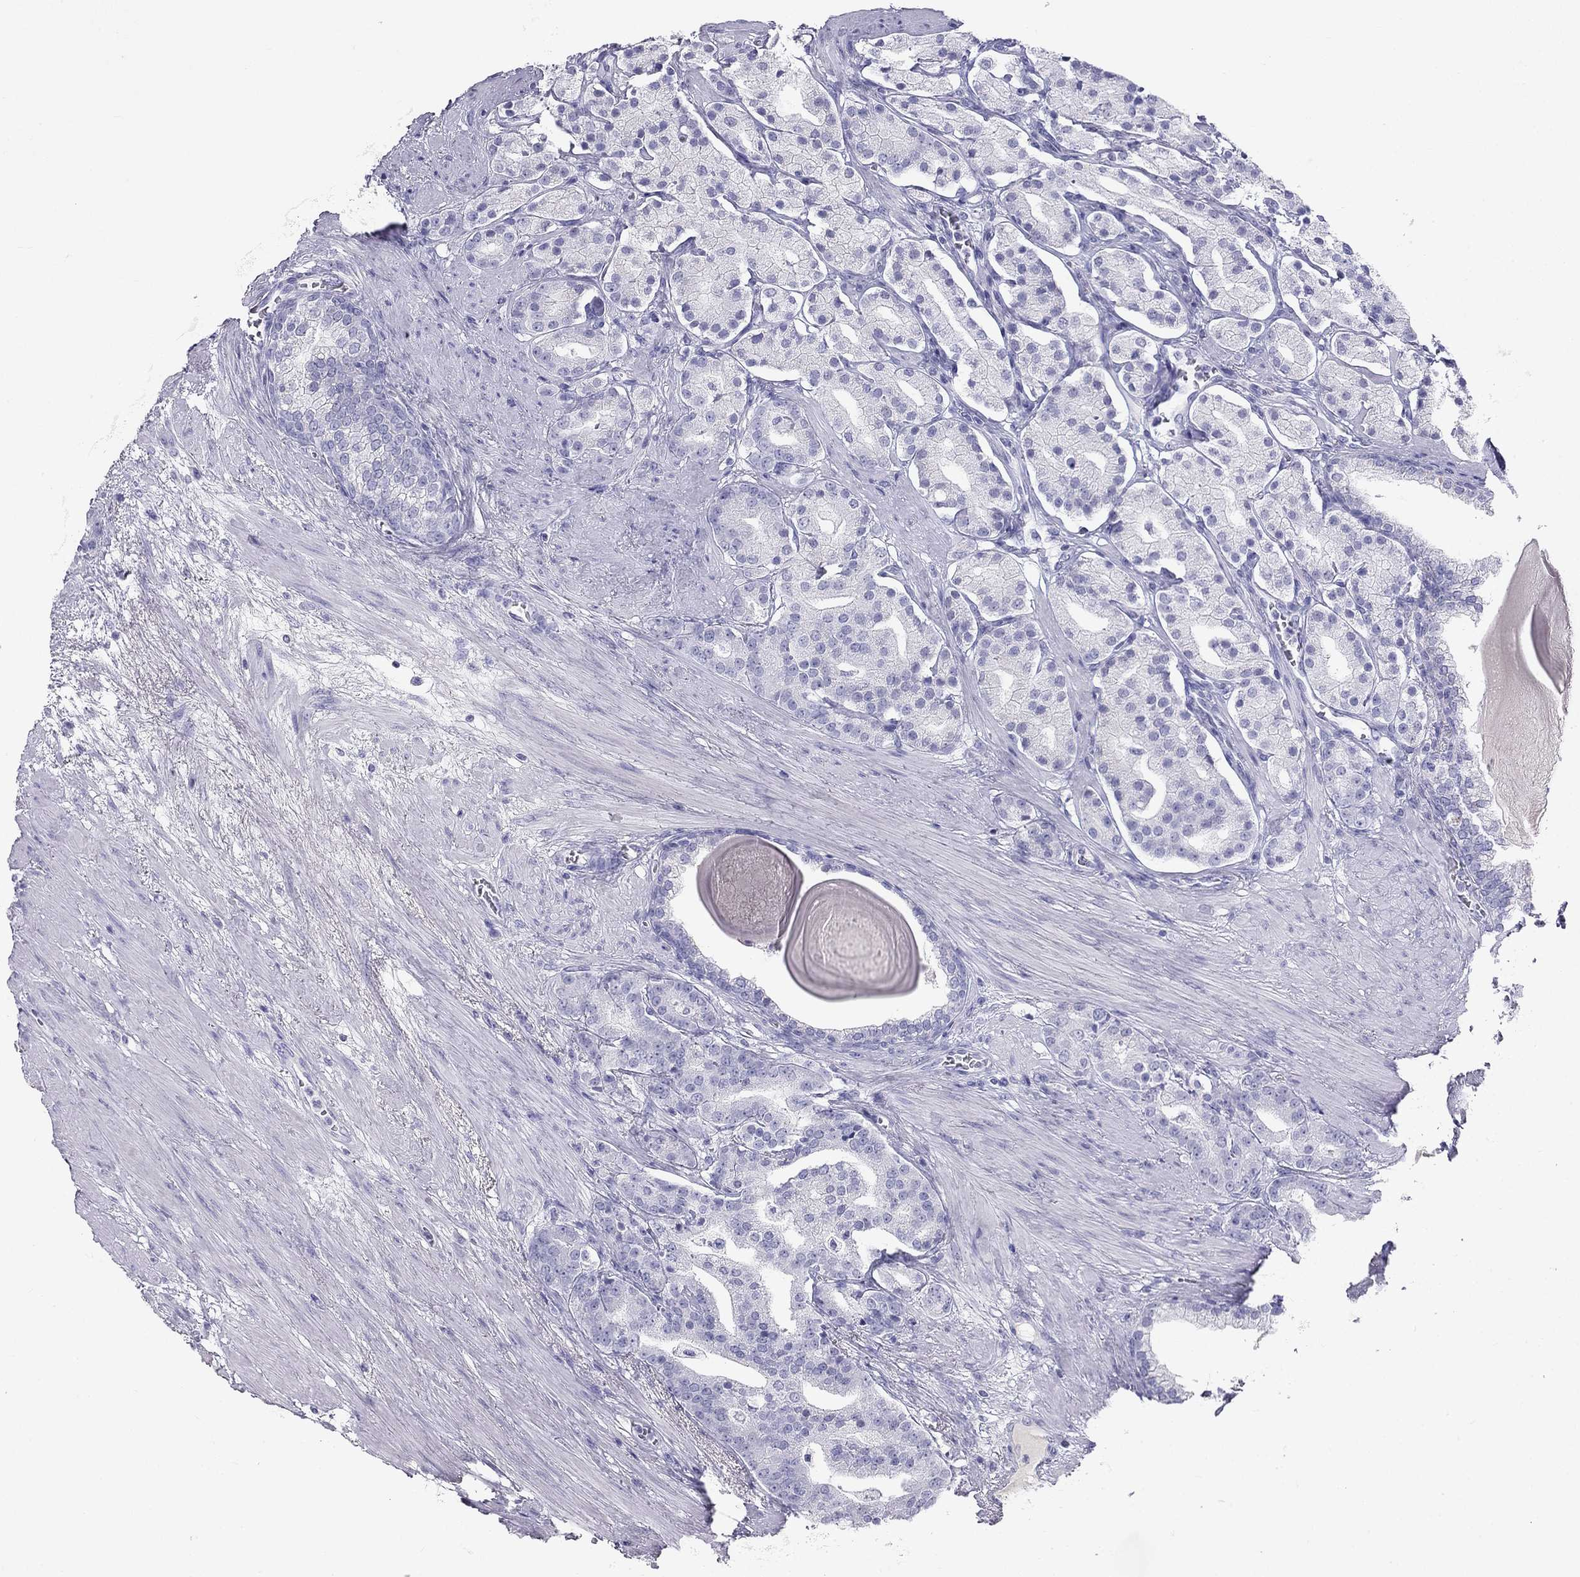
{"staining": {"intensity": "negative", "quantity": "none", "location": "none"}, "tissue": "prostate cancer", "cell_type": "Tumor cells", "image_type": "cancer", "snomed": [{"axis": "morphology", "description": "Adenocarcinoma, NOS"}, {"axis": "topography", "description": "Prostate"}], "caption": "Tumor cells are negative for brown protein staining in adenocarcinoma (prostate). (Stains: DAB immunohistochemistry (IHC) with hematoxylin counter stain, Microscopy: brightfield microscopy at high magnification).", "gene": "KLRG1", "patient": {"sex": "male", "age": 69}}